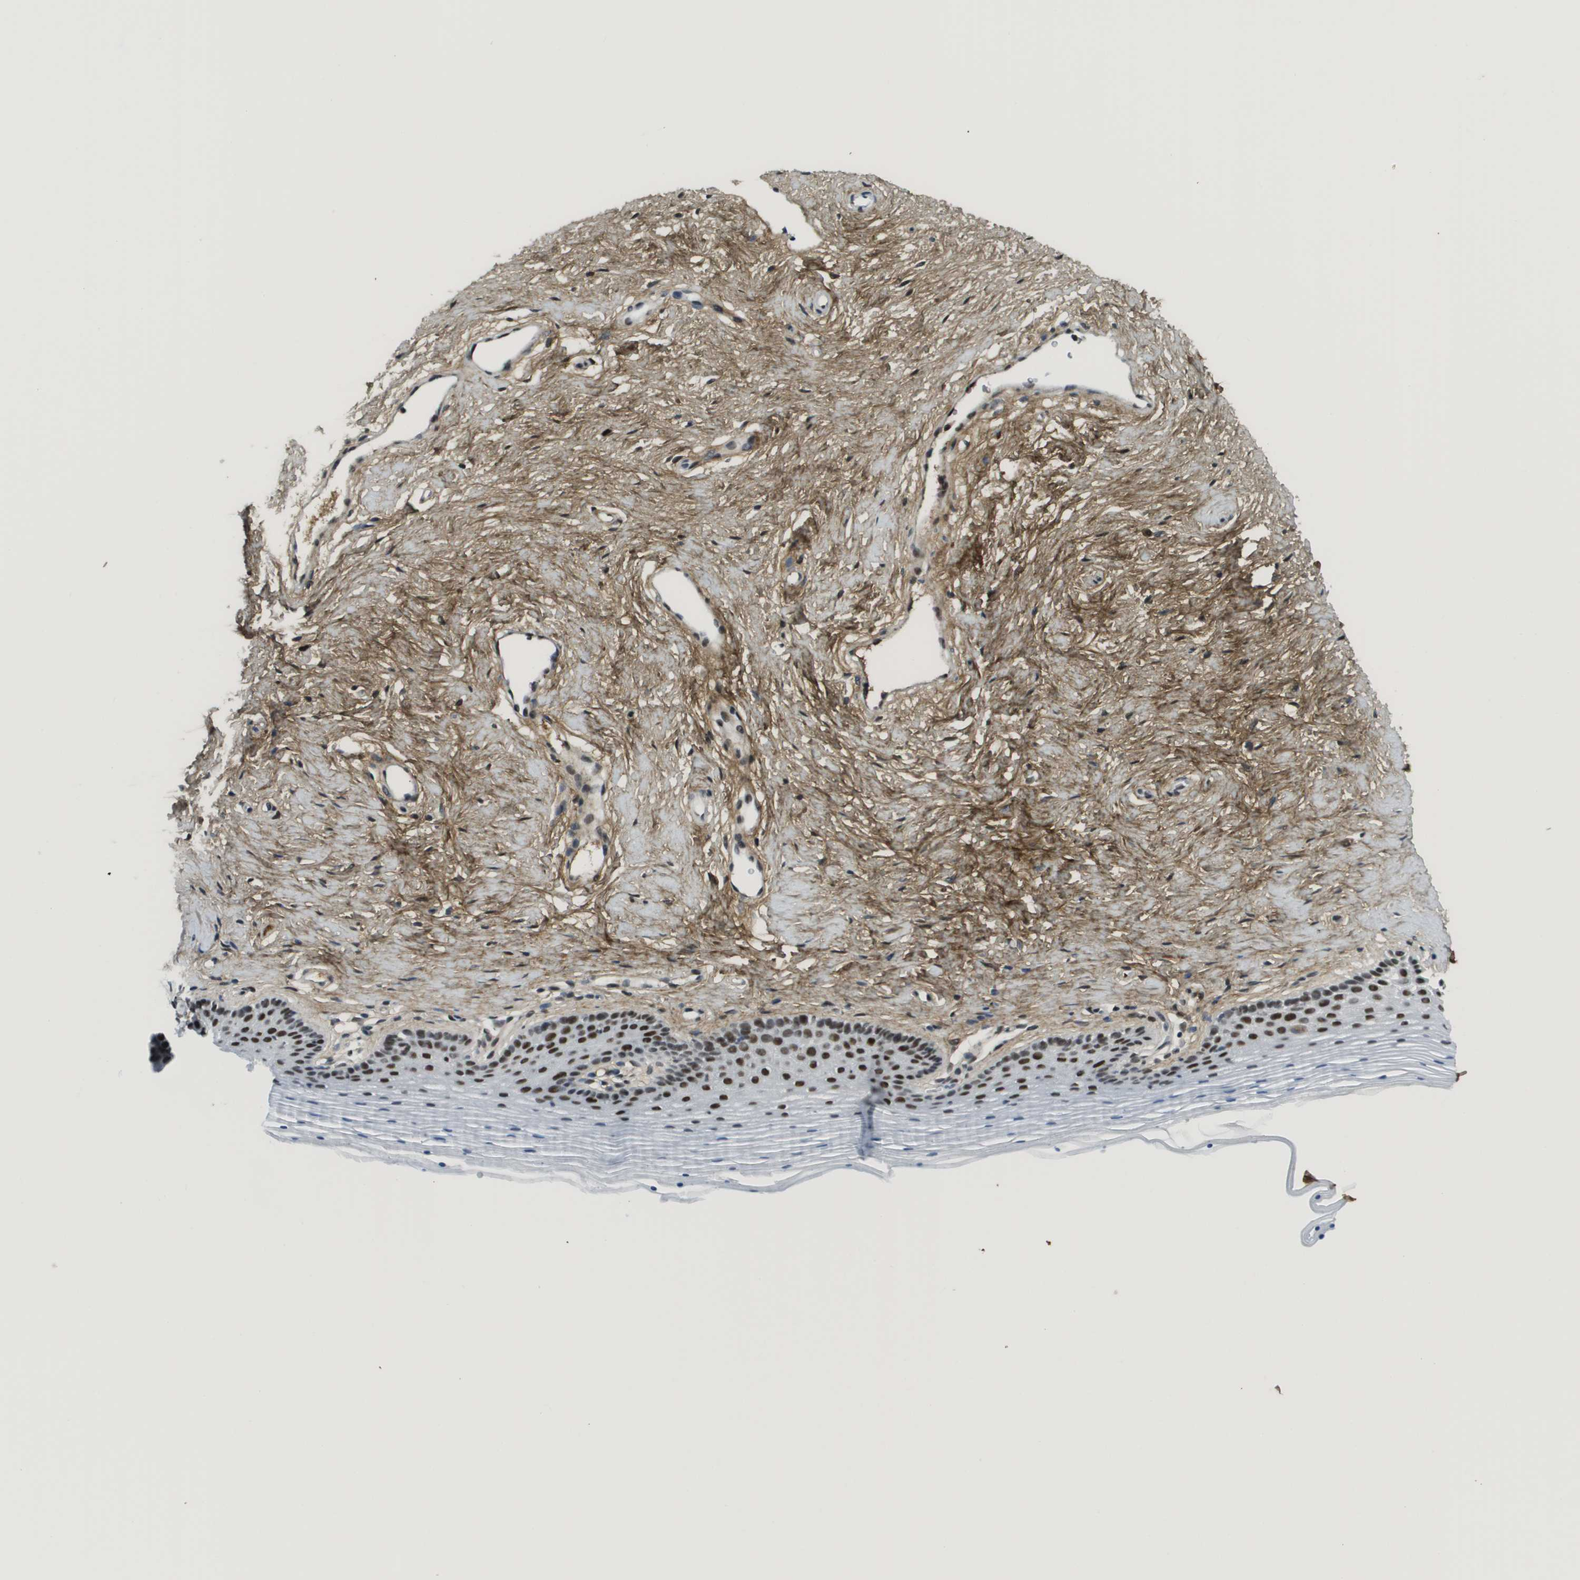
{"staining": {"intensity": "strong", "quantity": "25%-75%", "location": "nuclear"}, "tissue": "vagina", "cell_type": "Squamous epithelial cells", "image_type": "normal", "snomed": [{"axis": "morphology", "description": "Normal tissue, NOS"}, {"axis": "topography", "description": "Vagina"}], "caption": "The micrograph shows staining of benign vagina, revealing strong nuclear protein staining (brown color) within squamous epithelial cells.", "gene": "SMARCAD1", "patient": {"sex": "female", "age": 32}}